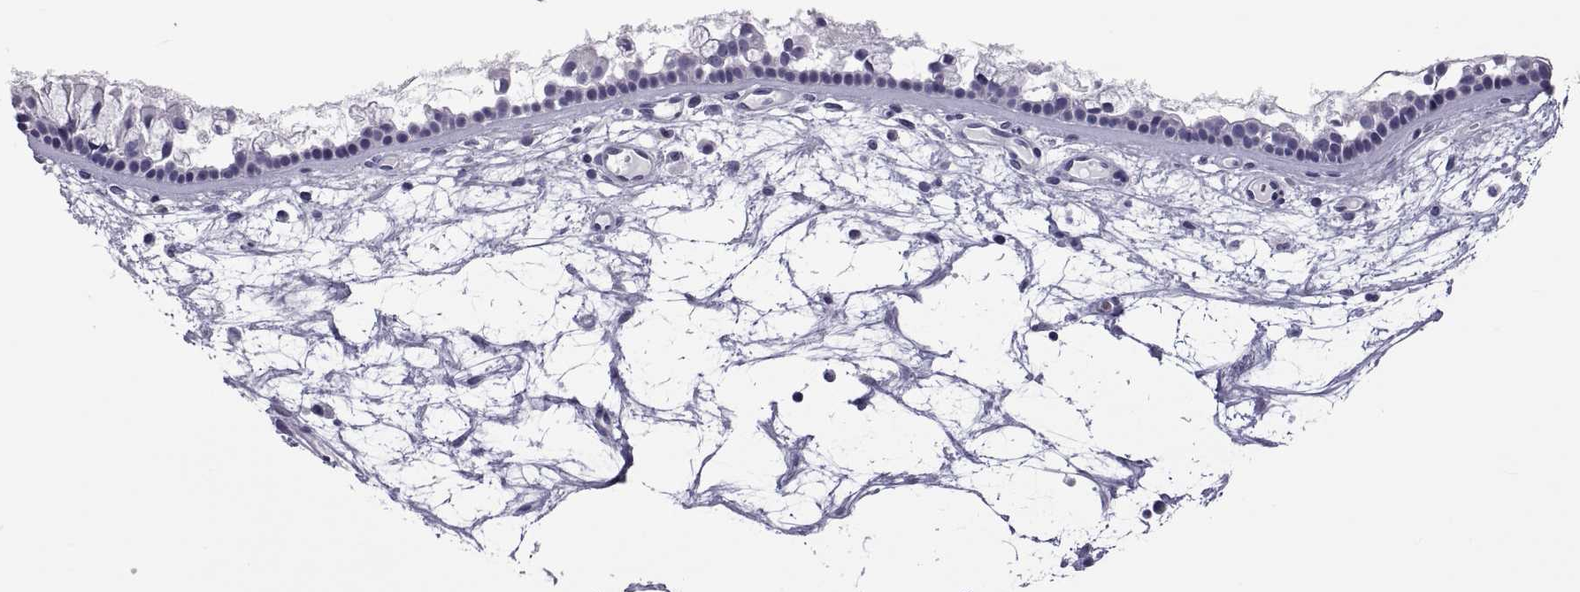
{"staining": {"intensity": "negative", "quantity": "none", "location": "none"}, "tissue": "nasopharynx", "cell_type": "Respiratory epithelial cells", "image_type": "normal", "snomed": [{"axis": "morphology", "description": "Normal tissue, NOS"}, {"axis": "topography", "description": "Nasopharynx"}], "caption": "This is an IHC micrograph of normal human nasopharynx. There is no expression in respiratory epithelial cells.", "gene": "MAGEB1", "patient": {"sex": "female", "age": 68}}